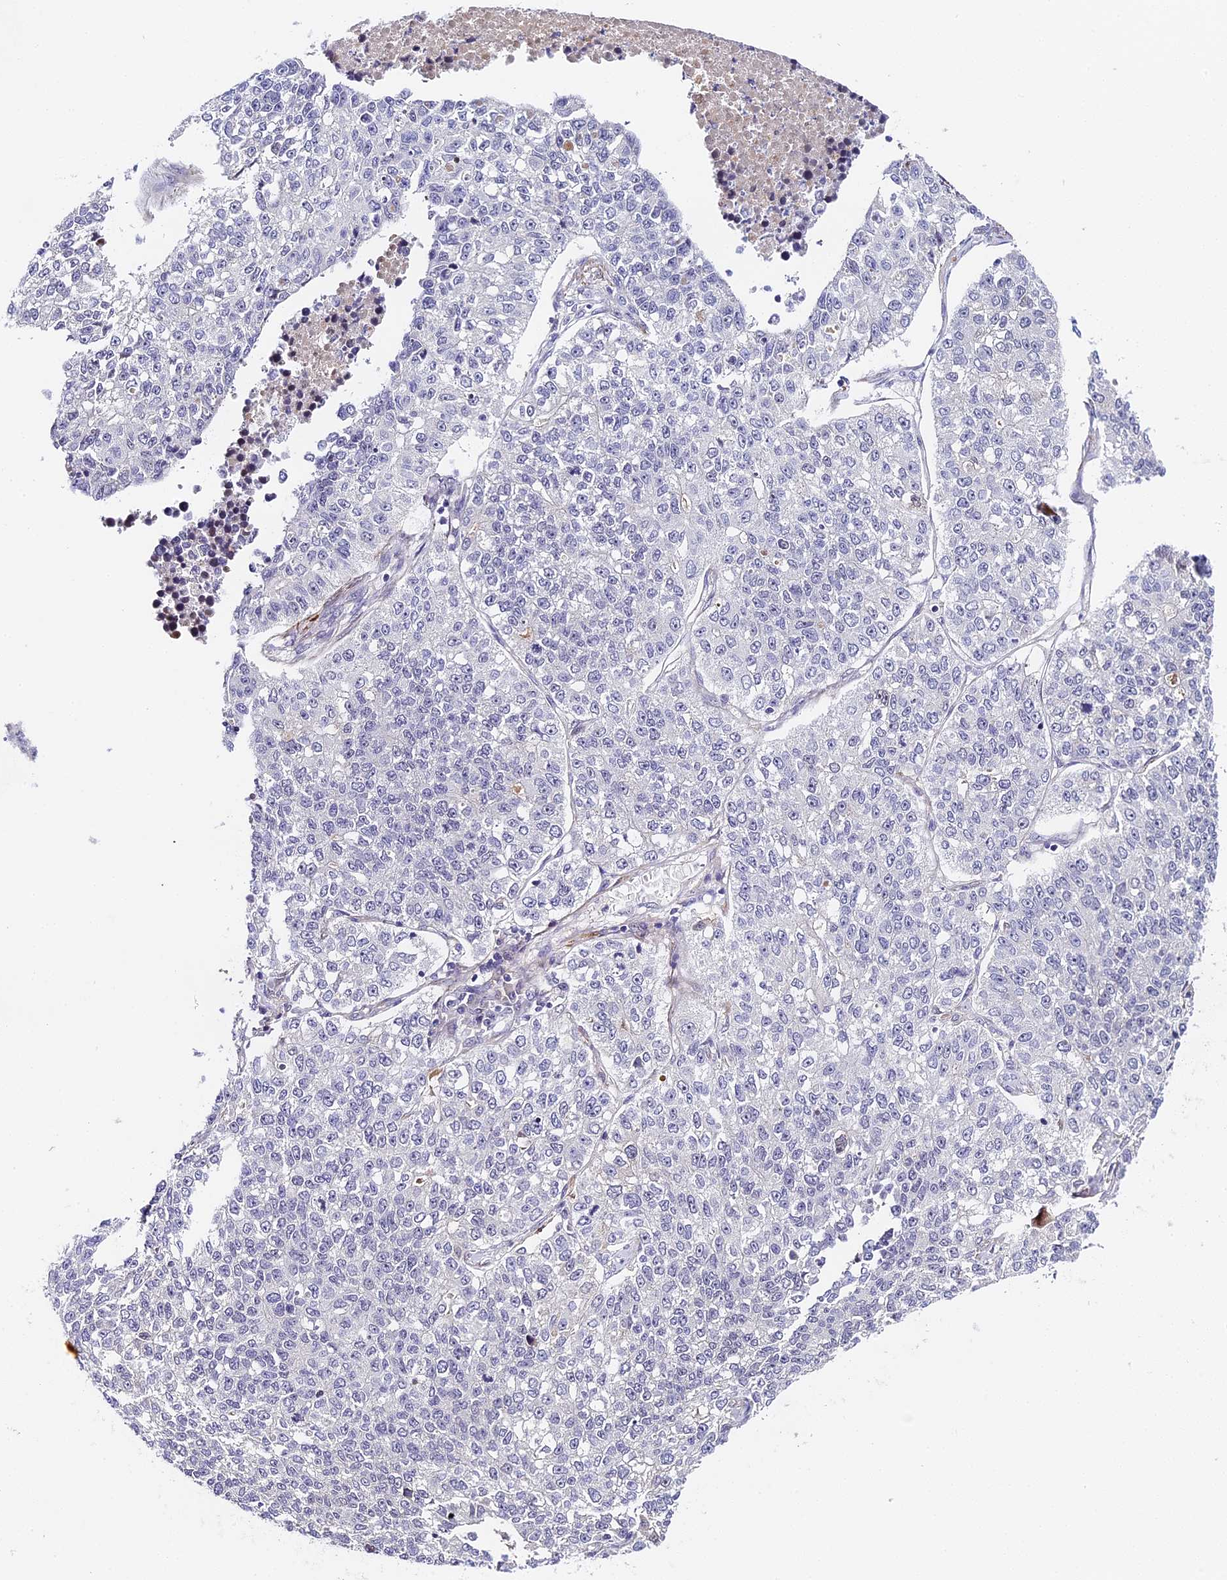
{"staining": {"intensity": "negative", "quantity": "none", "location": "none"}, "tissue": "lung cancer", "cell_type": "Tumor cells", "image_type": "cancer", "snomed": [{"axis": "morphology", "description": "Adenocarcinoma, NOS"}, {"axis": "topography", "description": "Lung"}], "caption": "The IHC micrograph has no significant expression in tumor cells of lung cancer (adenocarcinoma) tissue.", "gene": "IMPACT", "patient": {"sex": "male", "age": 49}}